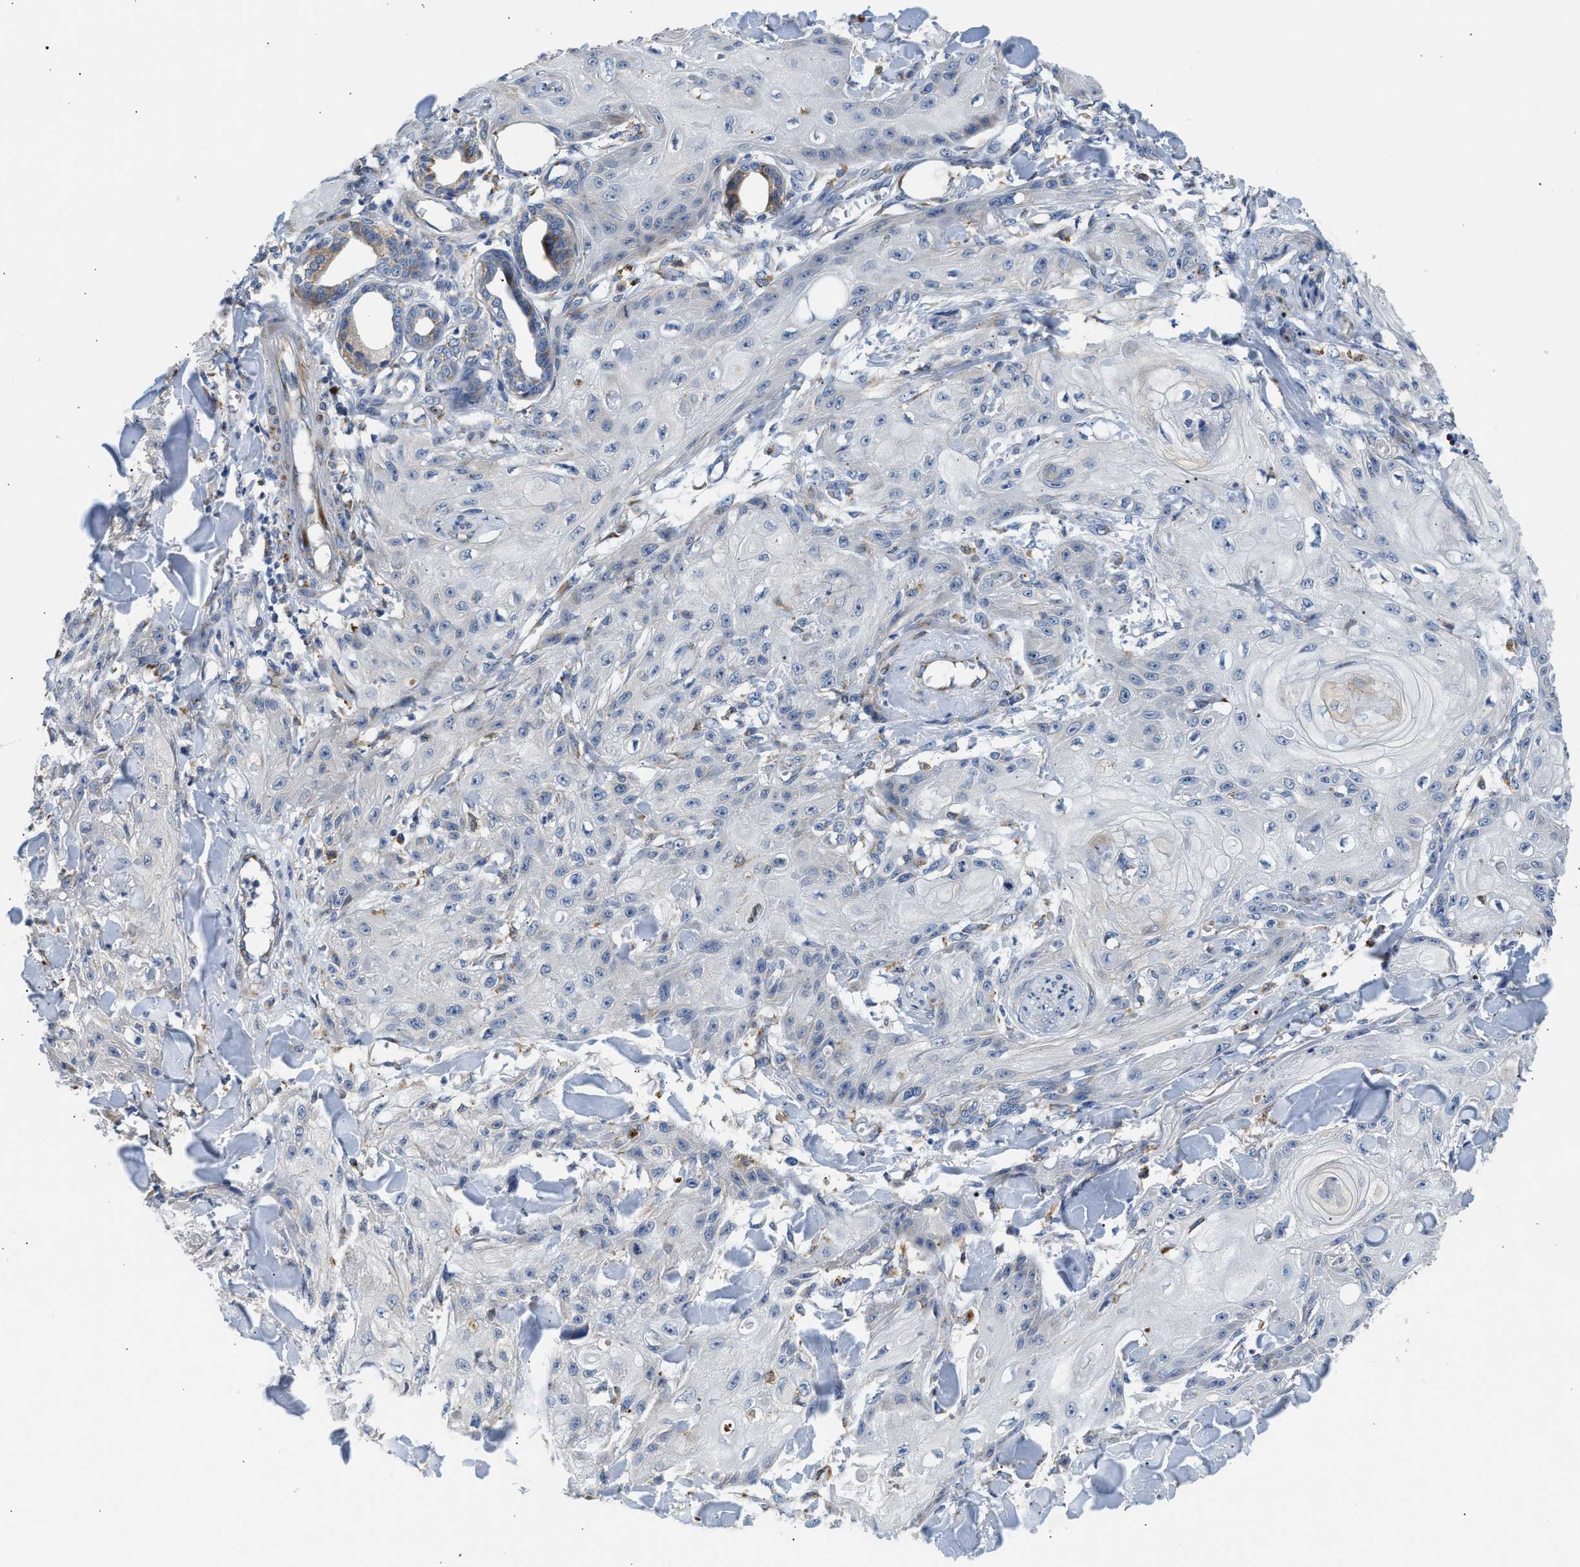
{"staining": {"intensity": "negative", "quantity": "none", "location": "none"}, "tissue": "skin cancer", "cell_type": "Tumor cells", "image_type": "cancer", "snomed": [{"axis": "morphology", "description": "Squamous cell carcinoma, NOS"}, {"axis": "topography", "description": "Skin"}], "caption": "Photomicrograph shows no significant protein positivity in tumor cells of skin cancer. (DAB immunohistochemistry (IHC) visualized using brightfield microscopy, high magnification).", "gene": "AMZ1", "patient": {"sex": "male", "age": 74}}